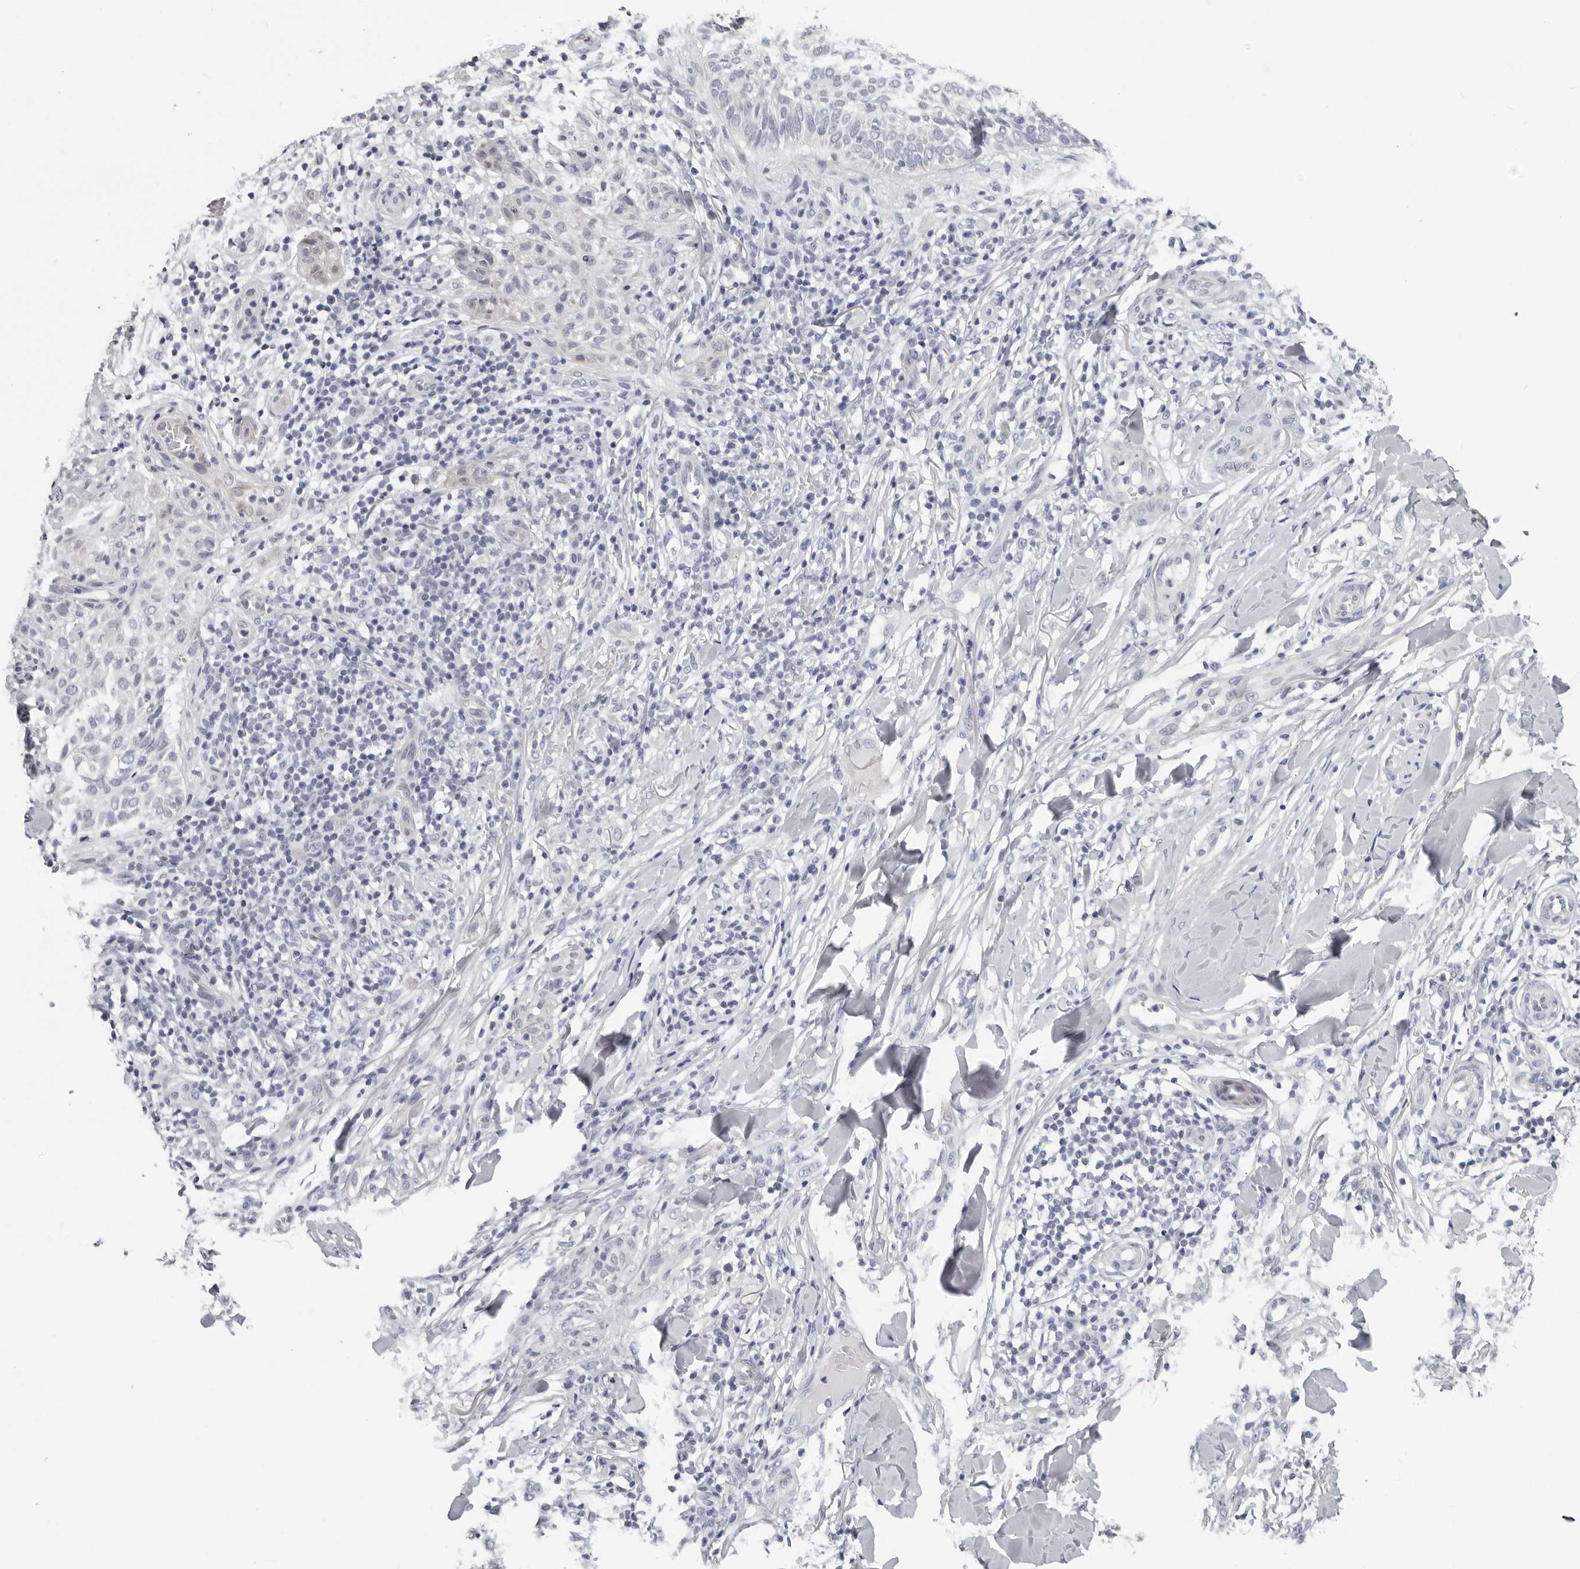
{"staining": {"intensity": "negative", "quantity": "none", "location": "none"}, "tissue": "skin cancer", "cell_type": "Tumor cells", "image_type": "cancer", "snomed": [{"axis": "morphology", "description": "Normal tissue, NOS"}, {"axis": "morphology", "description": "Basal cell carcinoma"}, {"axis": "topography", "description": "Skin"}], "caption": "The immunohistochemistry micrograph has no significant expression in tumor cells of skin cancer (basal cell carcinoma) tissue. The staining is performed using DAB (3,3'-diaminobenzidine) brown chromogen with nuclei counter-stained in using hematoxylin.", "gene": "CCDC28B", "patient": {"sex": "male", "age": 67}}